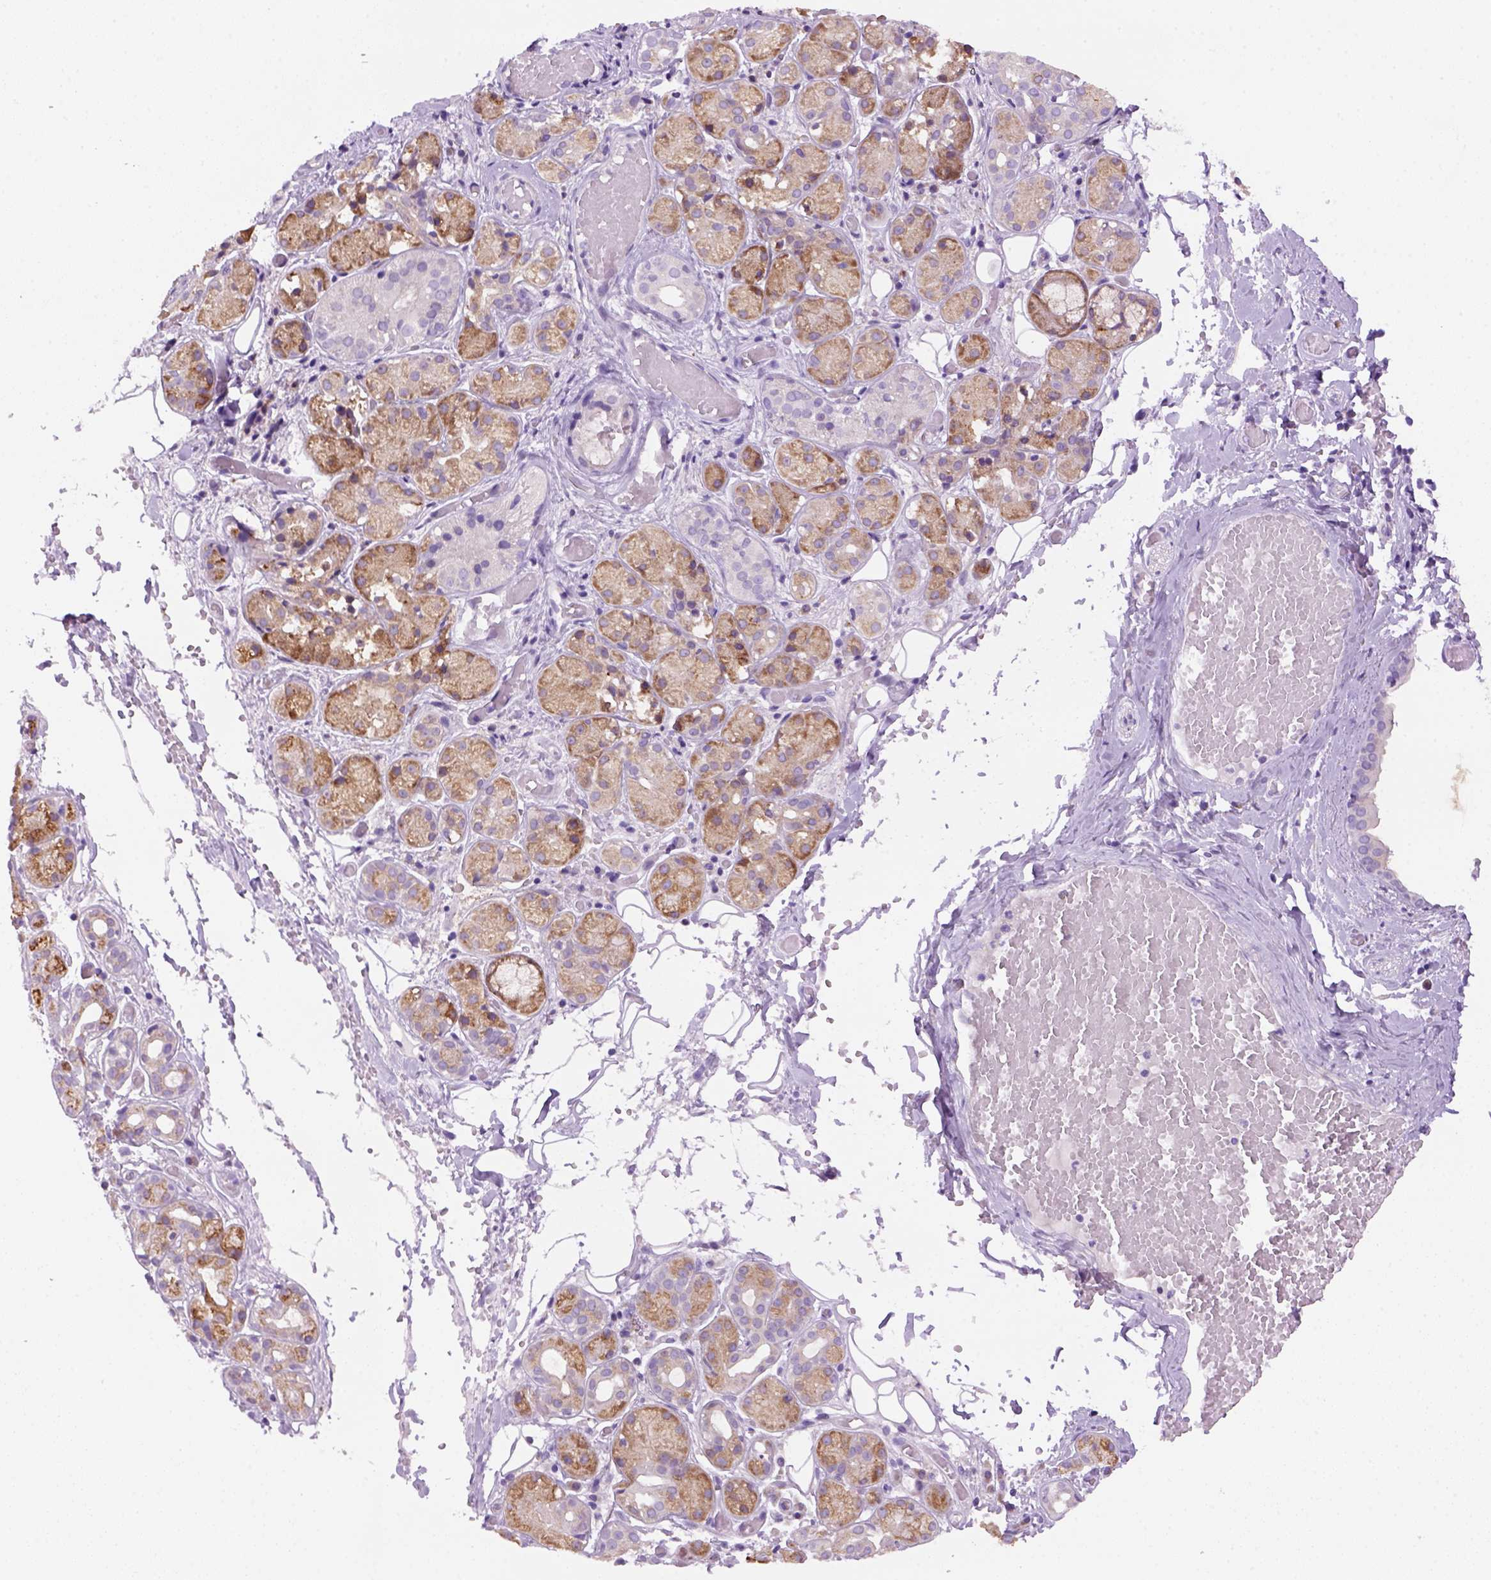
{"staining": {"intensity": "moderate", "quantity": "25%-75%", "location": "cytoplasmic/membranous"}, "tissue": "salivary gland", "cell_type": "Glandular cells", "image_type": "normal", "snomed": [{"axis": "morphology", "description": "Normal tissue, NOS"}, {"axis": "topography", "description": "Salivary gland"}, {"axis": "topography", "description": "Peripheral nerve tissue"}], "caption": "A brown stain shows moderate cytoplasmic/membranous staining of a protein in glandular cells of benign human salivary gland. (DAB = brown stain, brightfield microscopy at high magnification).", "gene": "DNAH11", "patient": {"sex": "male", "age": 71}}